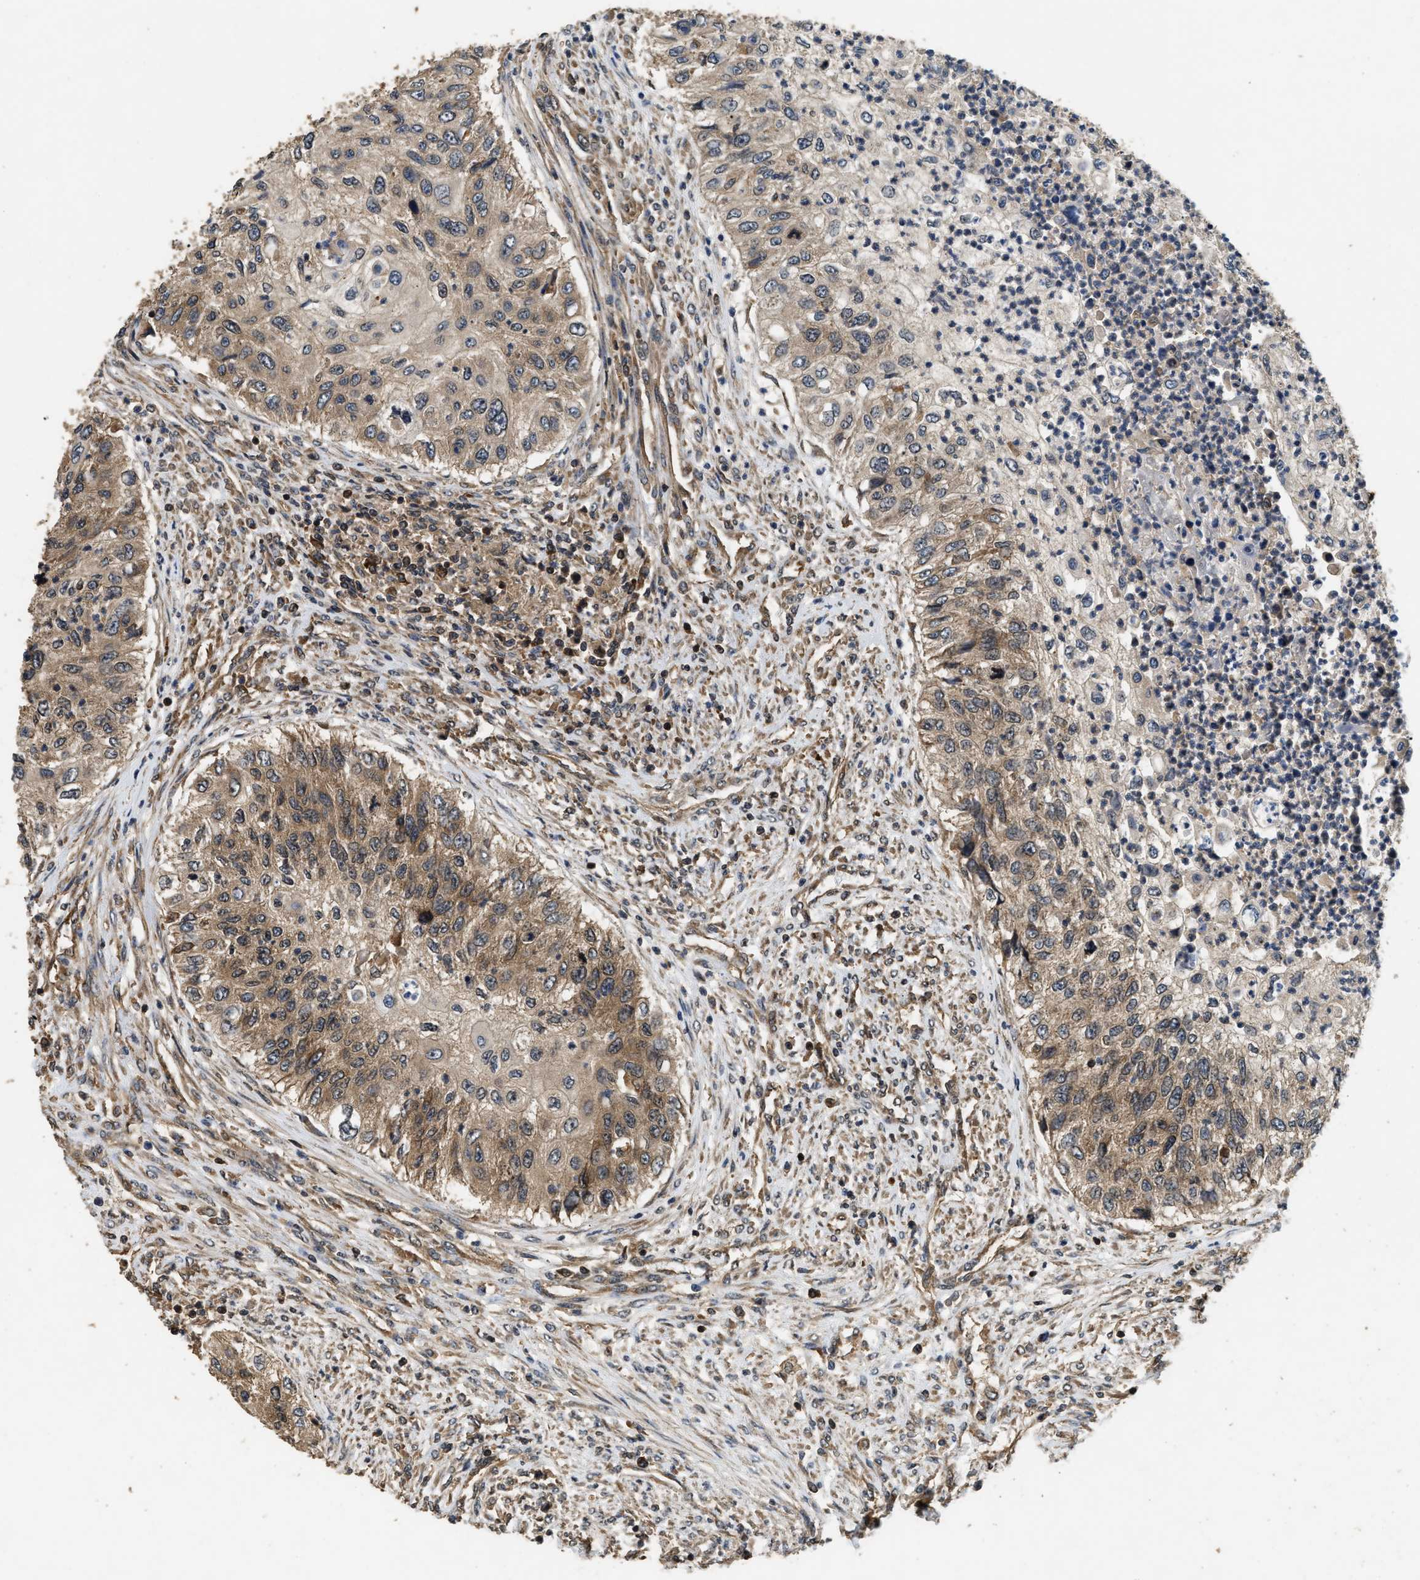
{"staining": {"intensity": "weak", "quantity": "25%-75%", "location": "cytoplasmic/membranous"}, "tissue": "urothelial cancer", "cell_type": "Tumor cells", "image_type": "cancer", "snomed": [{"axis": "morphology", "description": "Urothelial carcinoma, High grade"}, {"axis": "topography", "description": "Urinary bladder"}], "caption": "Weak cytoplasmic/membranous protein positivity is identified in about 25%-75% of tumor cells in urothelial carcinoma (high-grade). The staining was performed using DAB, with brown indicating positive protein expression. Nuclei are stained blue with hematoxylin.", "gene": "DNAJC2", "patient": {"sex": "female", "age": 60}}